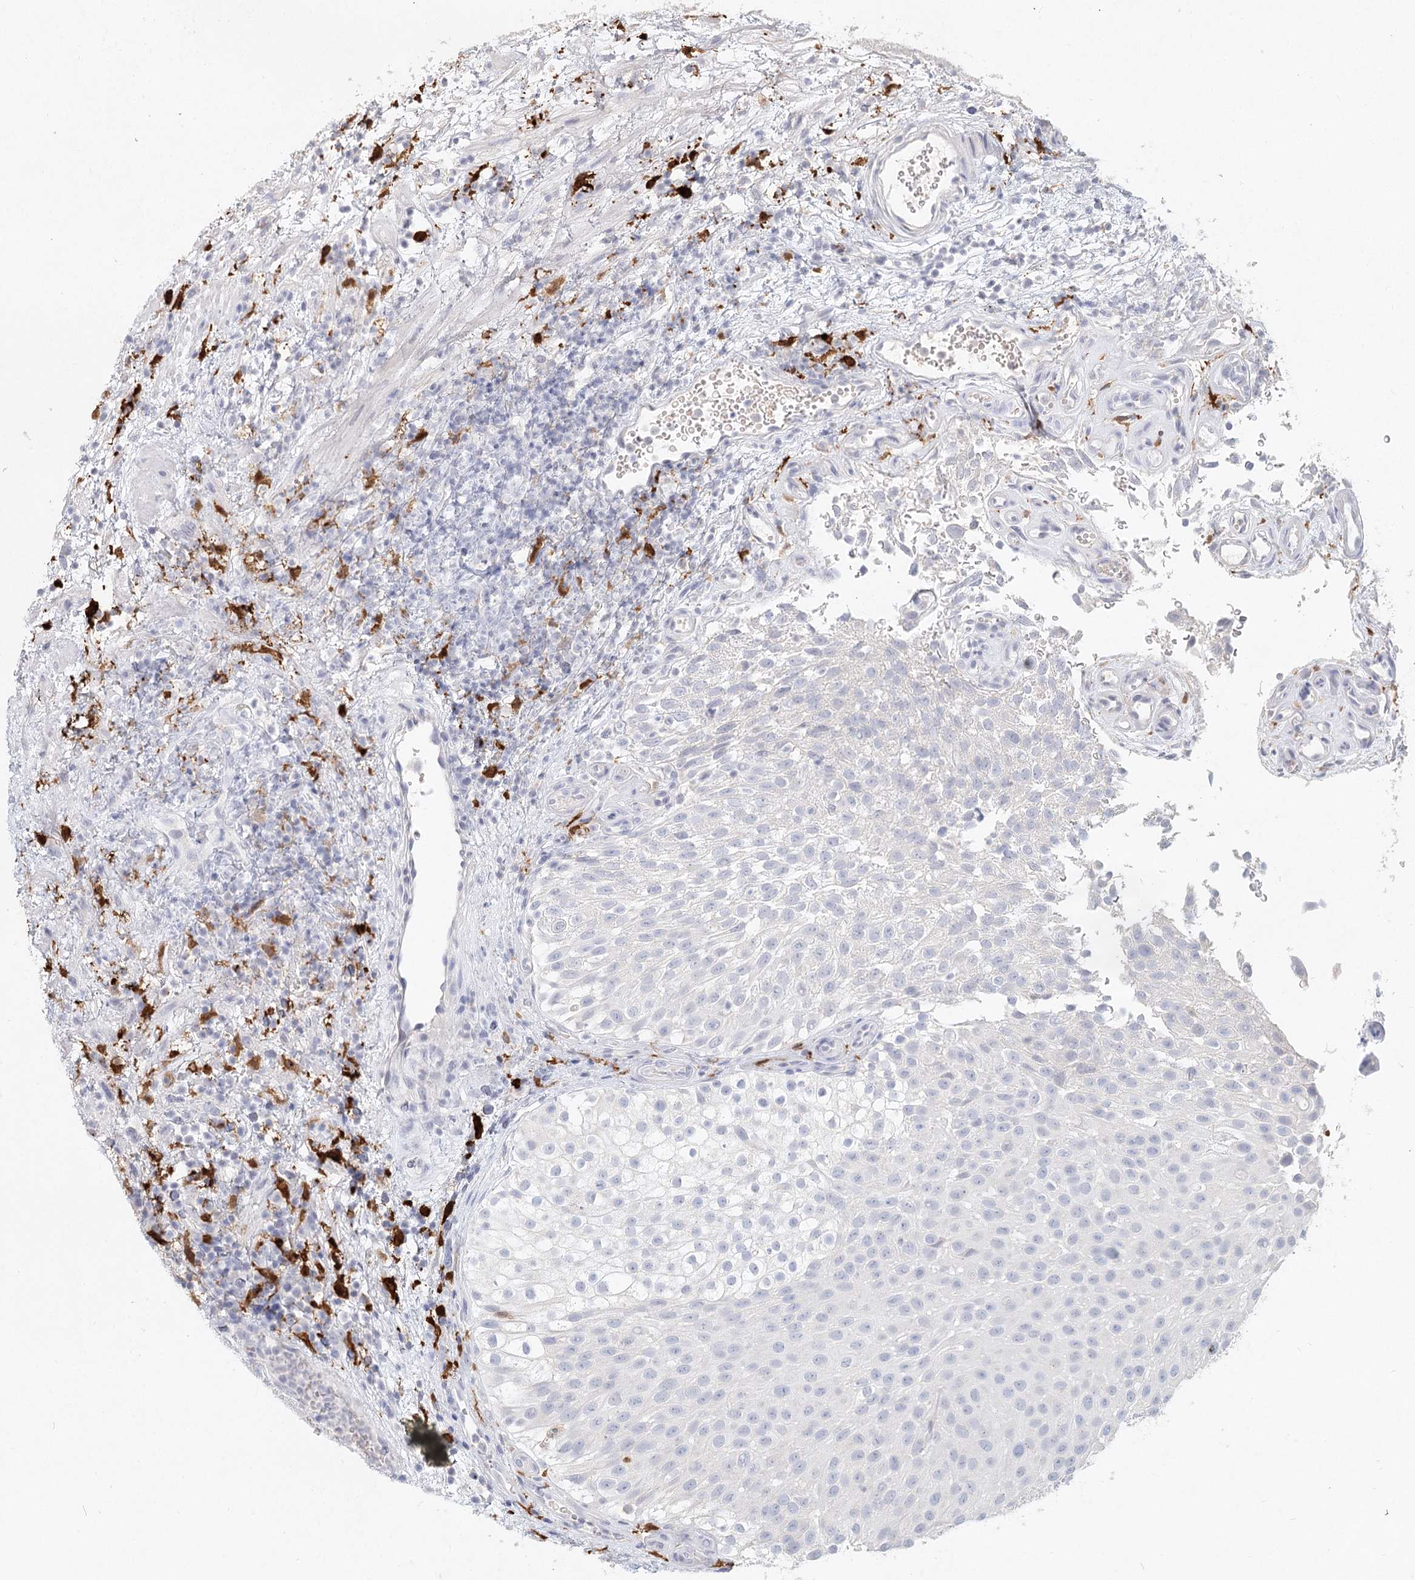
{"staining": {"intensity": "negative", "quantity": "none", "location": "none"}, "tissue": "urothelial cancer", "cell_type": "Tumor cells", "image_type": "cancer", "snomed": [{"axis": "morphology", "description": "Urothelial carcinoma, Low grade"}, {"axis": "topography", "description": "Urinary bladder"}], "caption": "Immunohistochemical staining of human low-grade urothelial carcinoma demonstrates no significant staining in tumor cells.", "gene": "ARSI", "patient": {"sex": "male", "age": 78}}